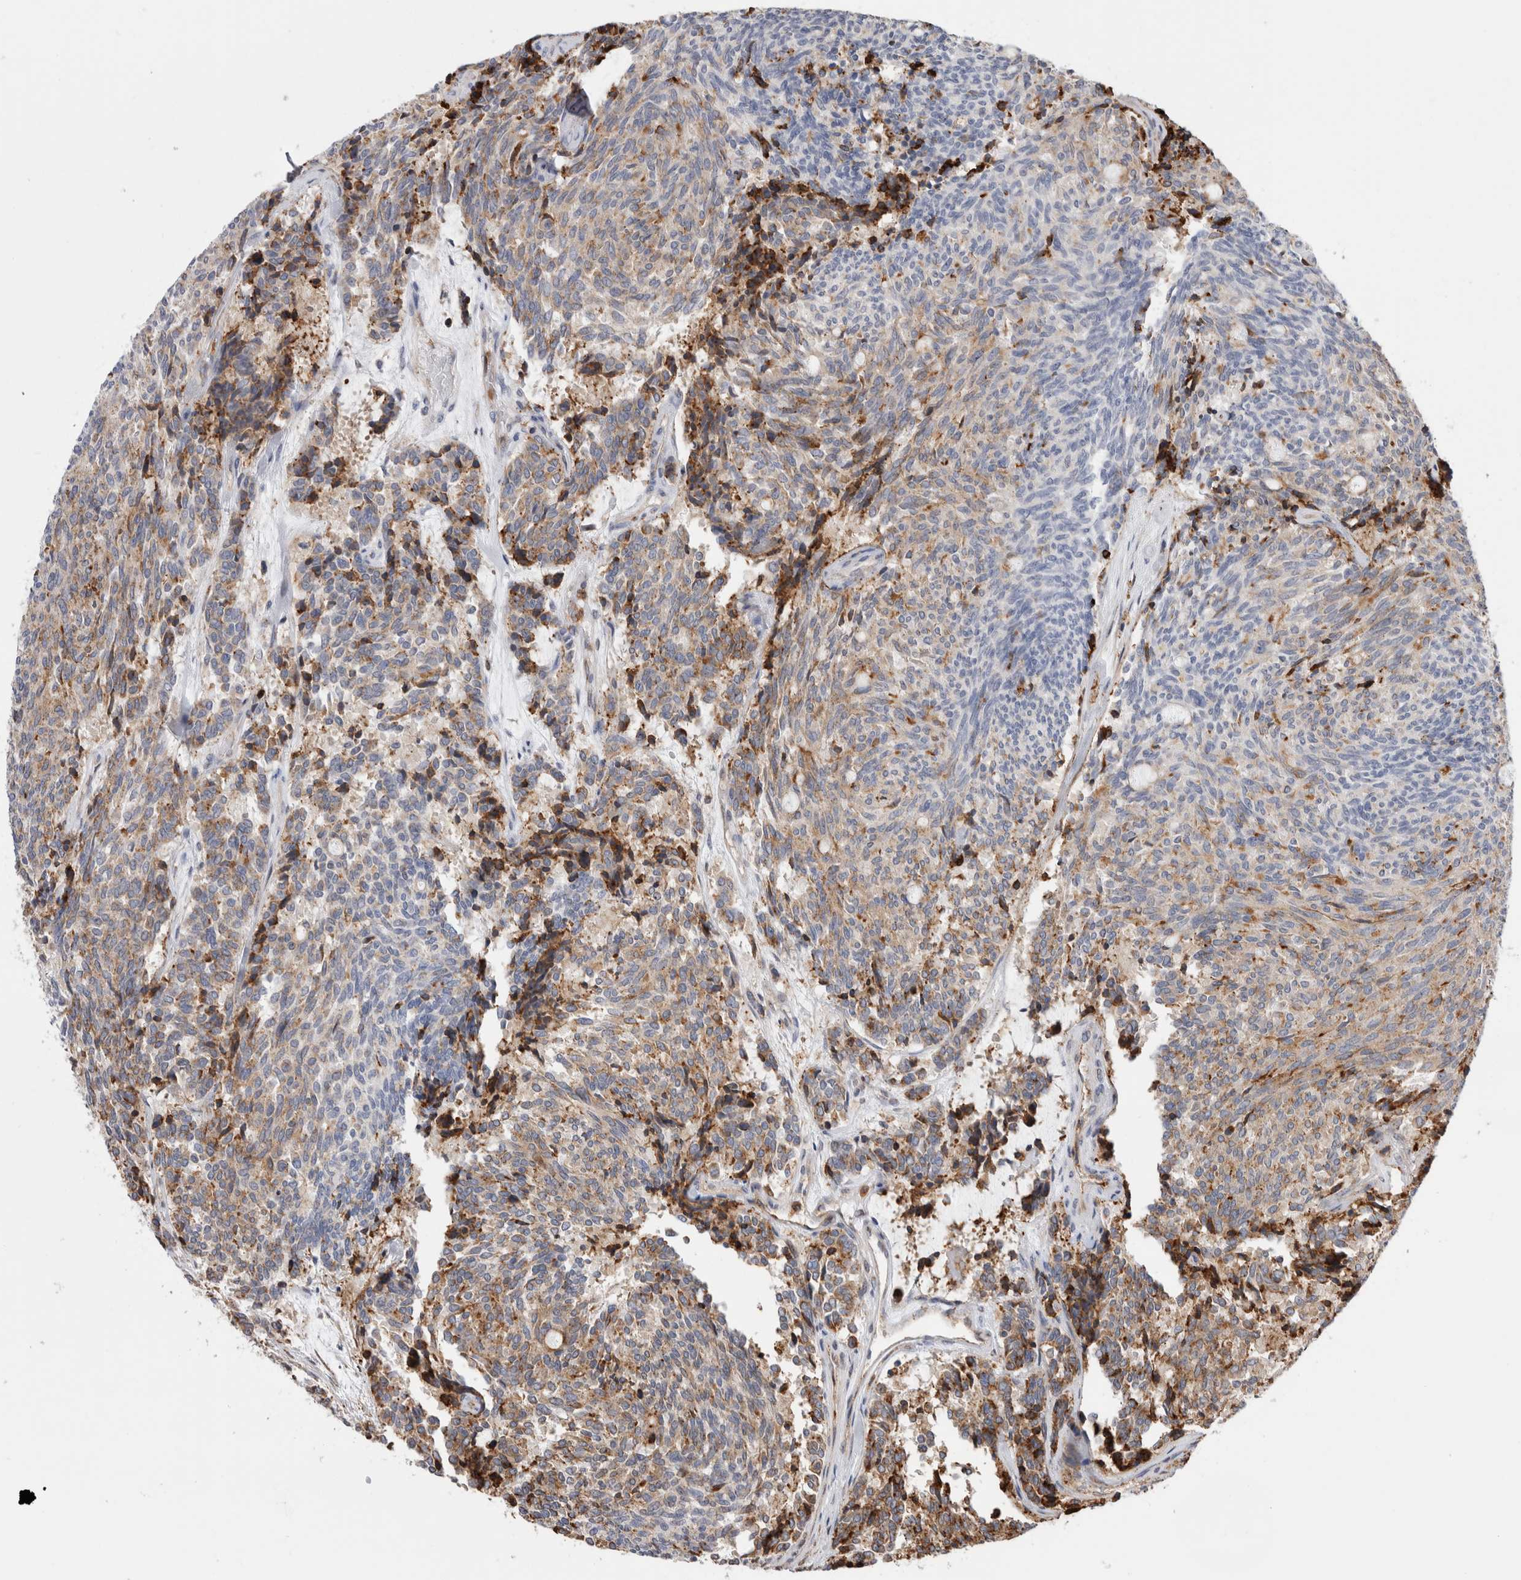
{"staining": {"intensity": "weak", "quantity": ">75%", "location": "cytoplasmic/membranous"}, "tissue": "carcinoid", "cell_type": "Tumor cells", "image_type": "cancer", "snomed": [{"axis": "morphology", "description": "Carcinoid, malignant, NOS"}, {"axis": "topography", "description": "Pancreas"}], "caption": "Protein staining demonstrates weak cytoplasmic/membranous expression in approximately >75% of tumor cells in carcinoid.", "gene": "CCDC88B", "patient": {"sex": "female", "age": 54}}